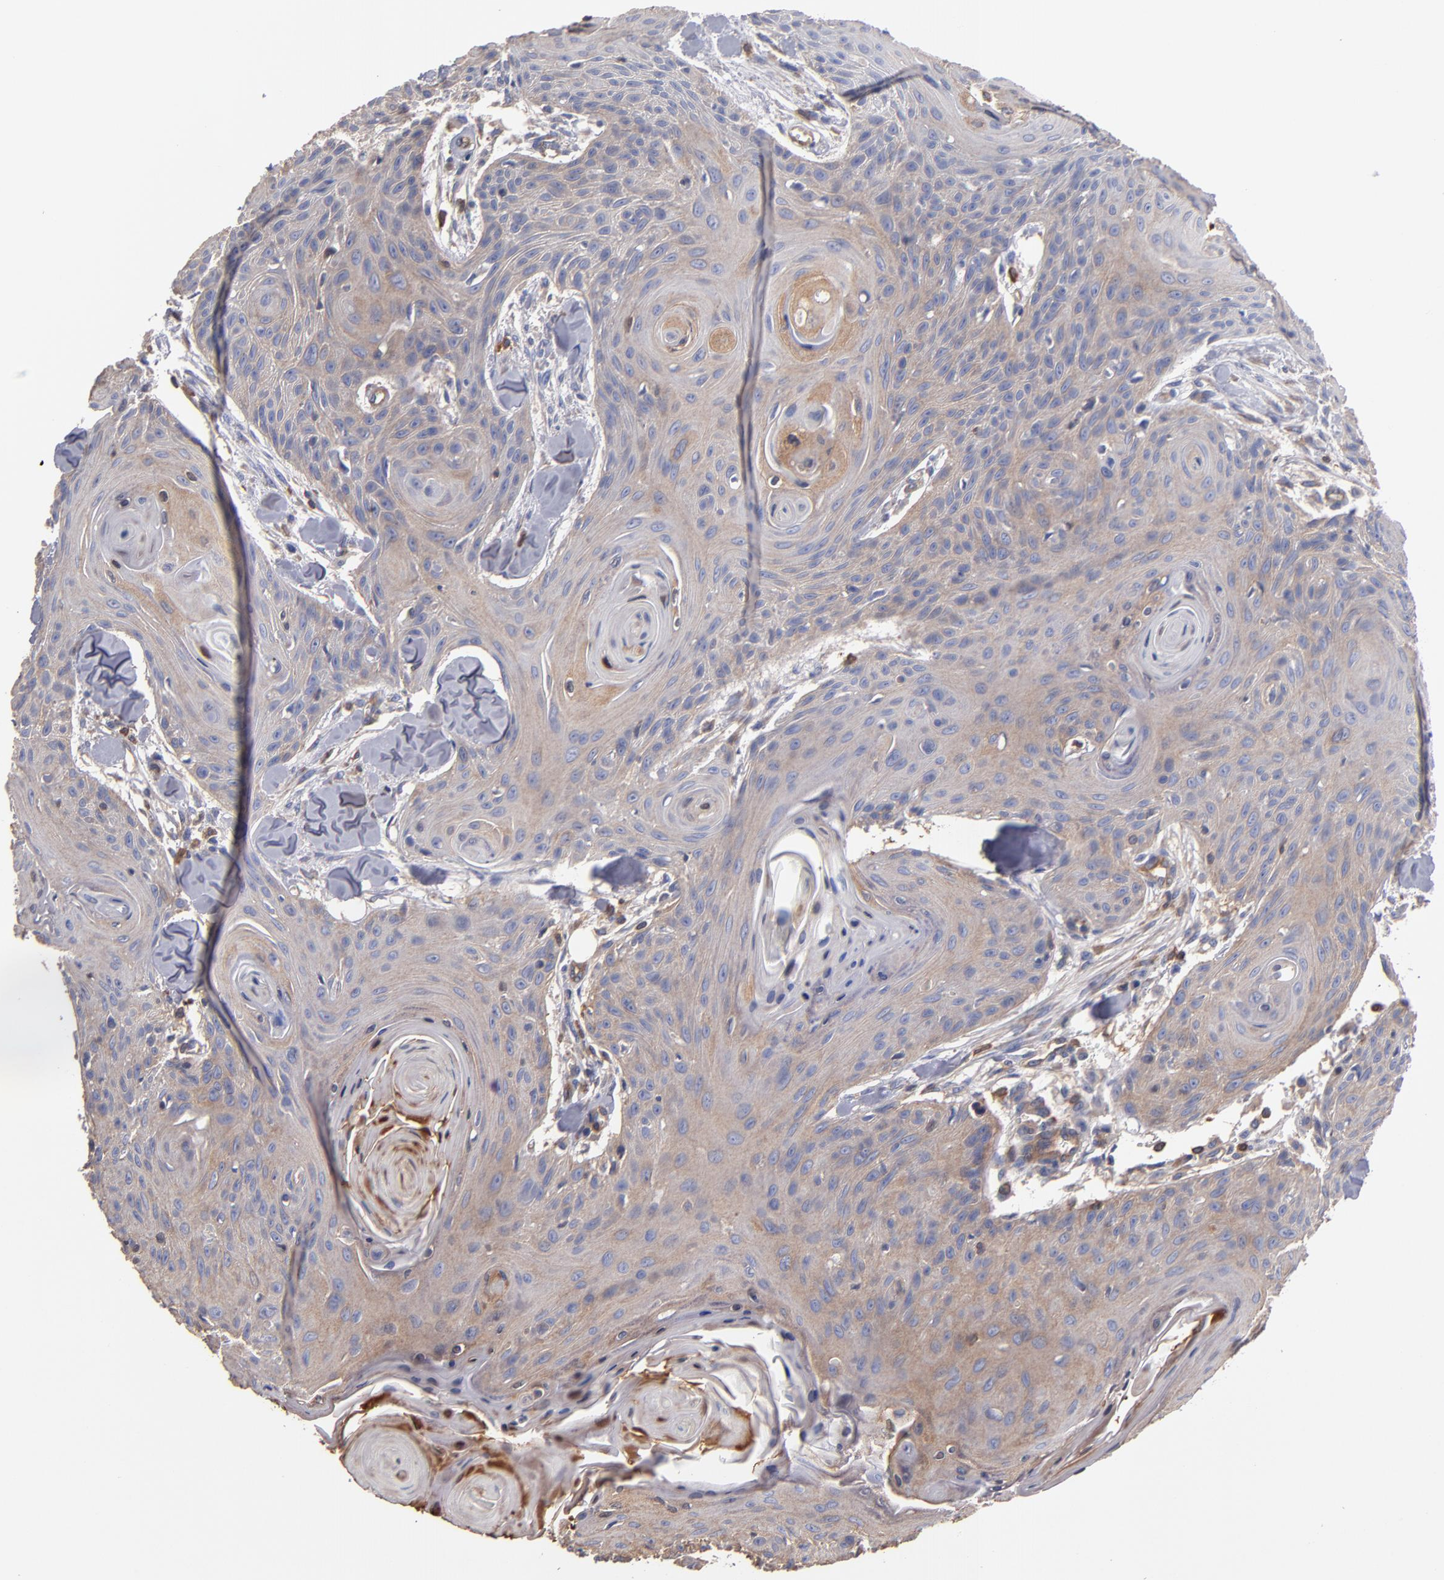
{"staining": {"intensity": "weak", "quantity": "25%-75%", "location": "cytoplasmic/membranous"}, "tissue": "head and neck cancer", "cell_type": "Tumor cells", "image_type": "cancer", "snomed": [{"axis": "morphology", "description": "Squamous cell carcinoma, NOS"}, {"axis": "morphology", "description": "Squamous cell carcinoma, metastatic, NOS"}, {"axis": "topography", "description": "Lymph node"}, {"axis": "topography", "description": "Salivary gland"}, {"axis": "topography", "description": "Head-Neck"}], "caption": "Immunohistochemical staining of head and neck cancer reveals low levels of weak cytoplasmic/membranous protein expression in about 25%-75% of tumor cells.", "gene": "ESYT2", "patient": {"sex": "female", "age": 74}}